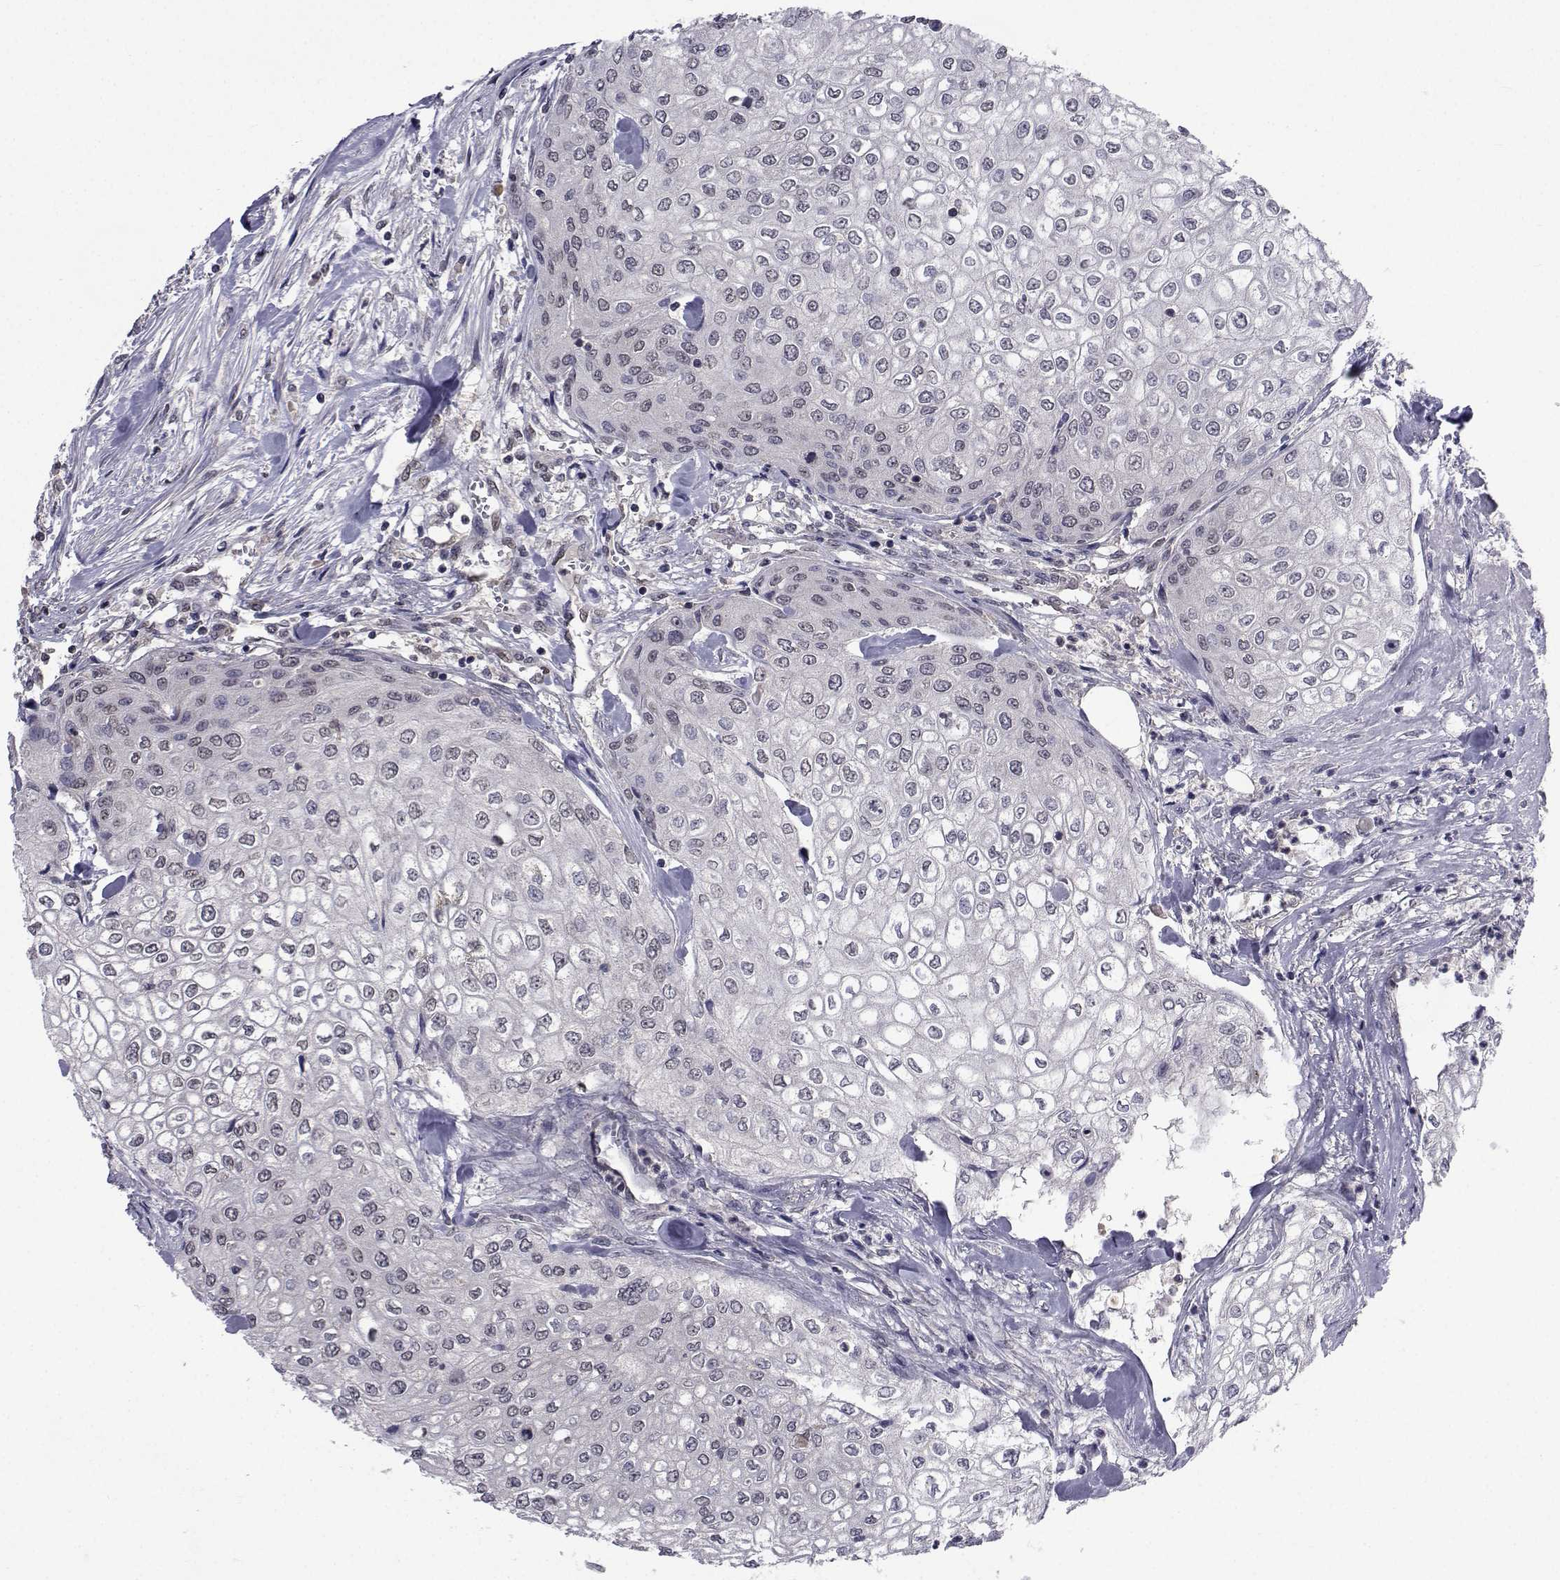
{"staining": {"intensity": "negative", "quantity": "none", "location": "none"}, "tissue": "urothelial cancer", "cell_type": "Tumor cells", "image_type": "cancer", "snomed": [{"axis": "morphology", "description": "Urothelial carcinoma, High grade"}, {"axis": "topography", "description": "Urinary bladder"}], "caption": "An immunohistochemistry (IHC) image of urothelial cancer is shown. There is no staining in tumor cells of urothelial cancer. Nuclei are stained in blue.", "gene": "CYP2S1", "patient": {"sex": "male", "age": 62}}